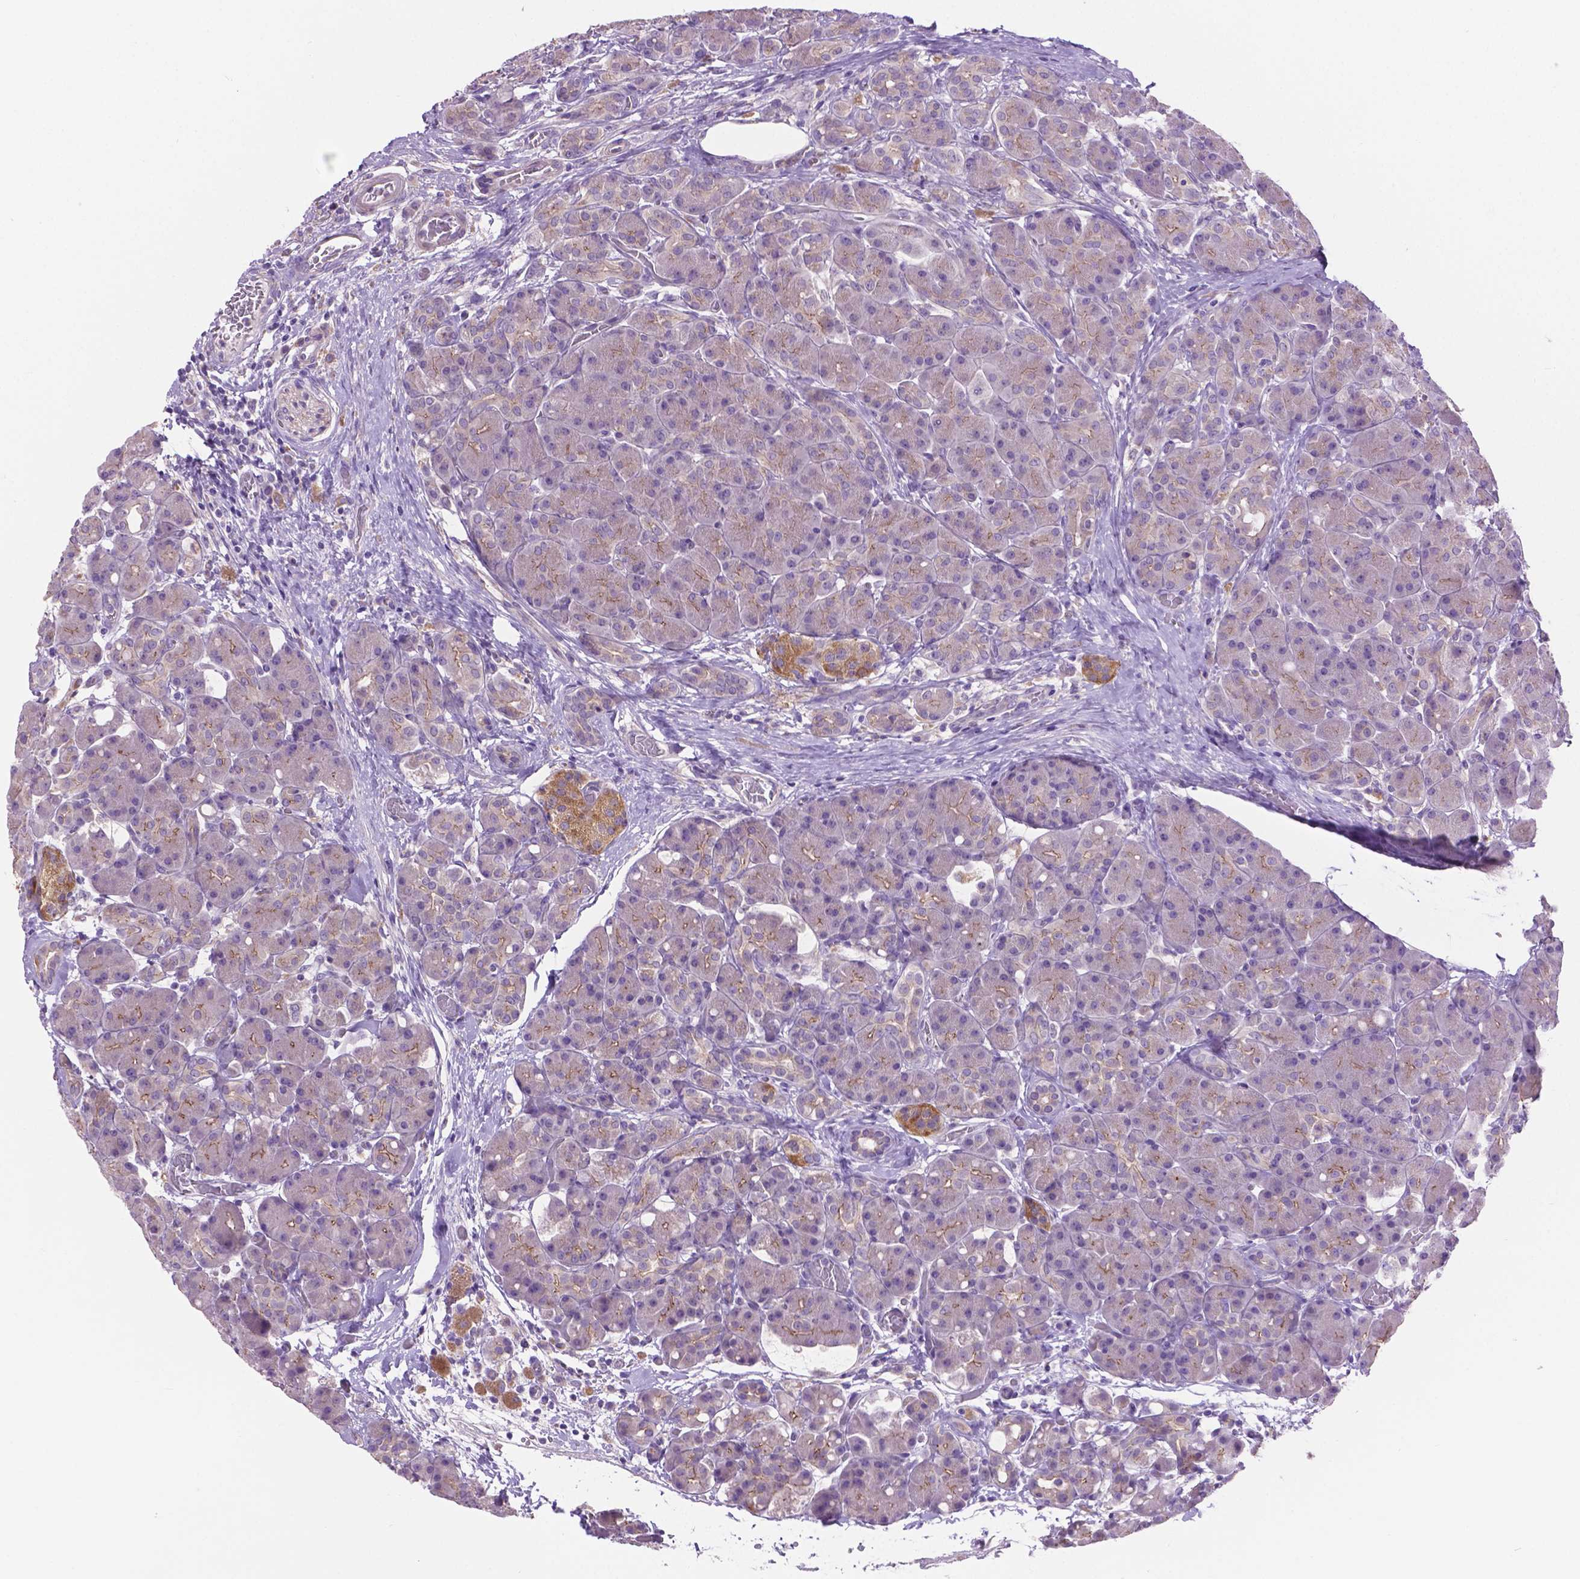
{"staining": {"intensity": "weak", "quantity": "<25%", "location": "cytoplasmic/membranous"}, "tissue": "pancreas", "cell_type": "Exocrine glandular cells", "image_type": "normal", "snomed": [{"axis": "morphology", "description": "Normal tissue, NOS"}, {"axis": "topography", "description": "Pancreas"}], "caption": "The immunohistochemistry micrograph has no significant positivity in exocrine glandular cells of pancreas. The staining is performed using DAB brown chromogen with nuclei counter-stained in using hematoxylin.", "gene": "CDH7", "patient": {"sex": "male", "age": 55}}